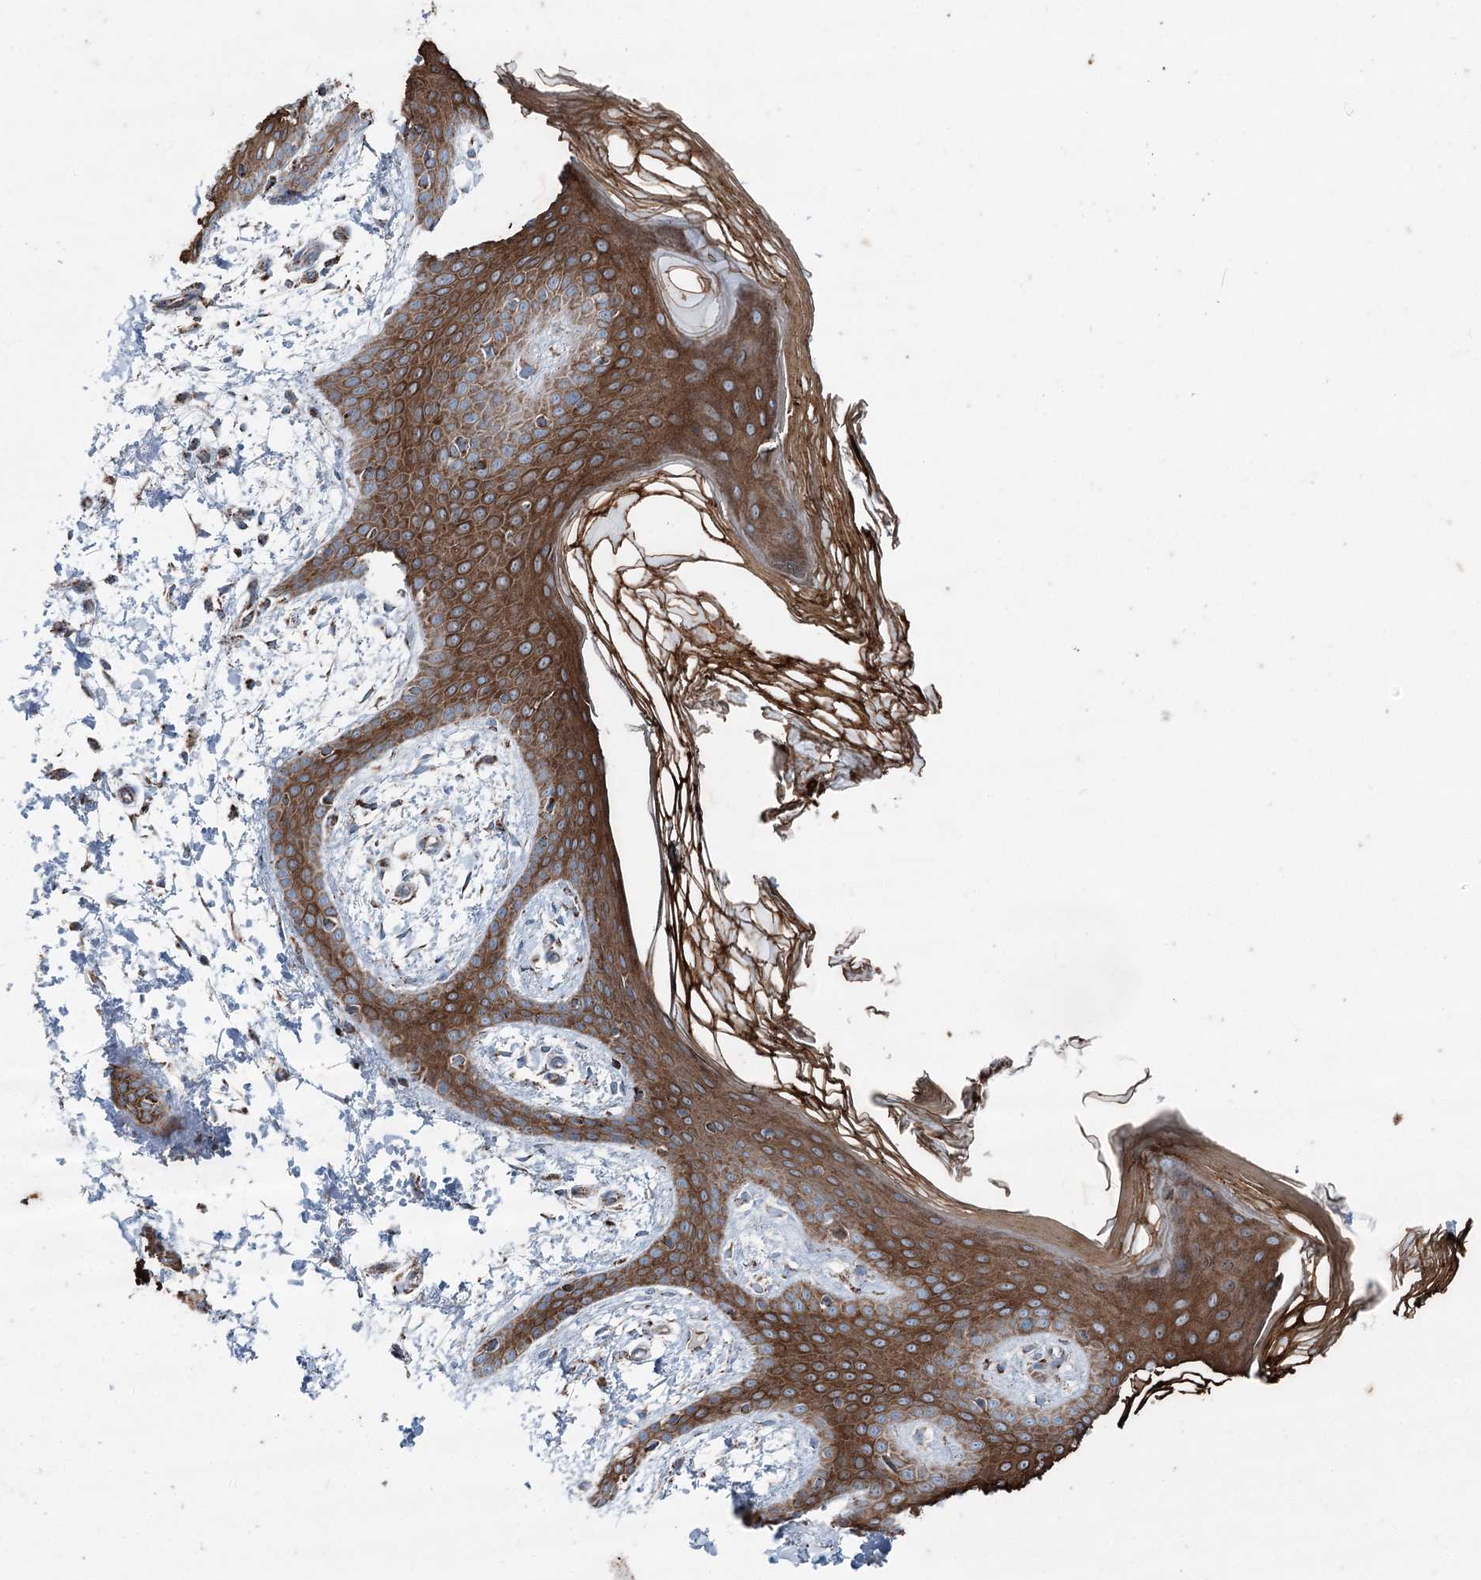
{"staining": {"intensity": "moderate", "quantity": ">75%", "location": "cytoplasmic/membranous"}, "tissue": "skin", "cell_type": "Fibroblasts", "image_type": "normal", "snomed": [{"axis": "morphology", "description": "Normal tissue, NOS"}, {"axis": "topography", "description": "Skin"}], "caption": "Benign skin was stained to show a protein in brown. There is medium levels of moderate cytoplasmic/membranous positivity in approximately >75% of fibroblasts.", "gene": "UCN3", "patient": {"sex": "male", "age": 36}}